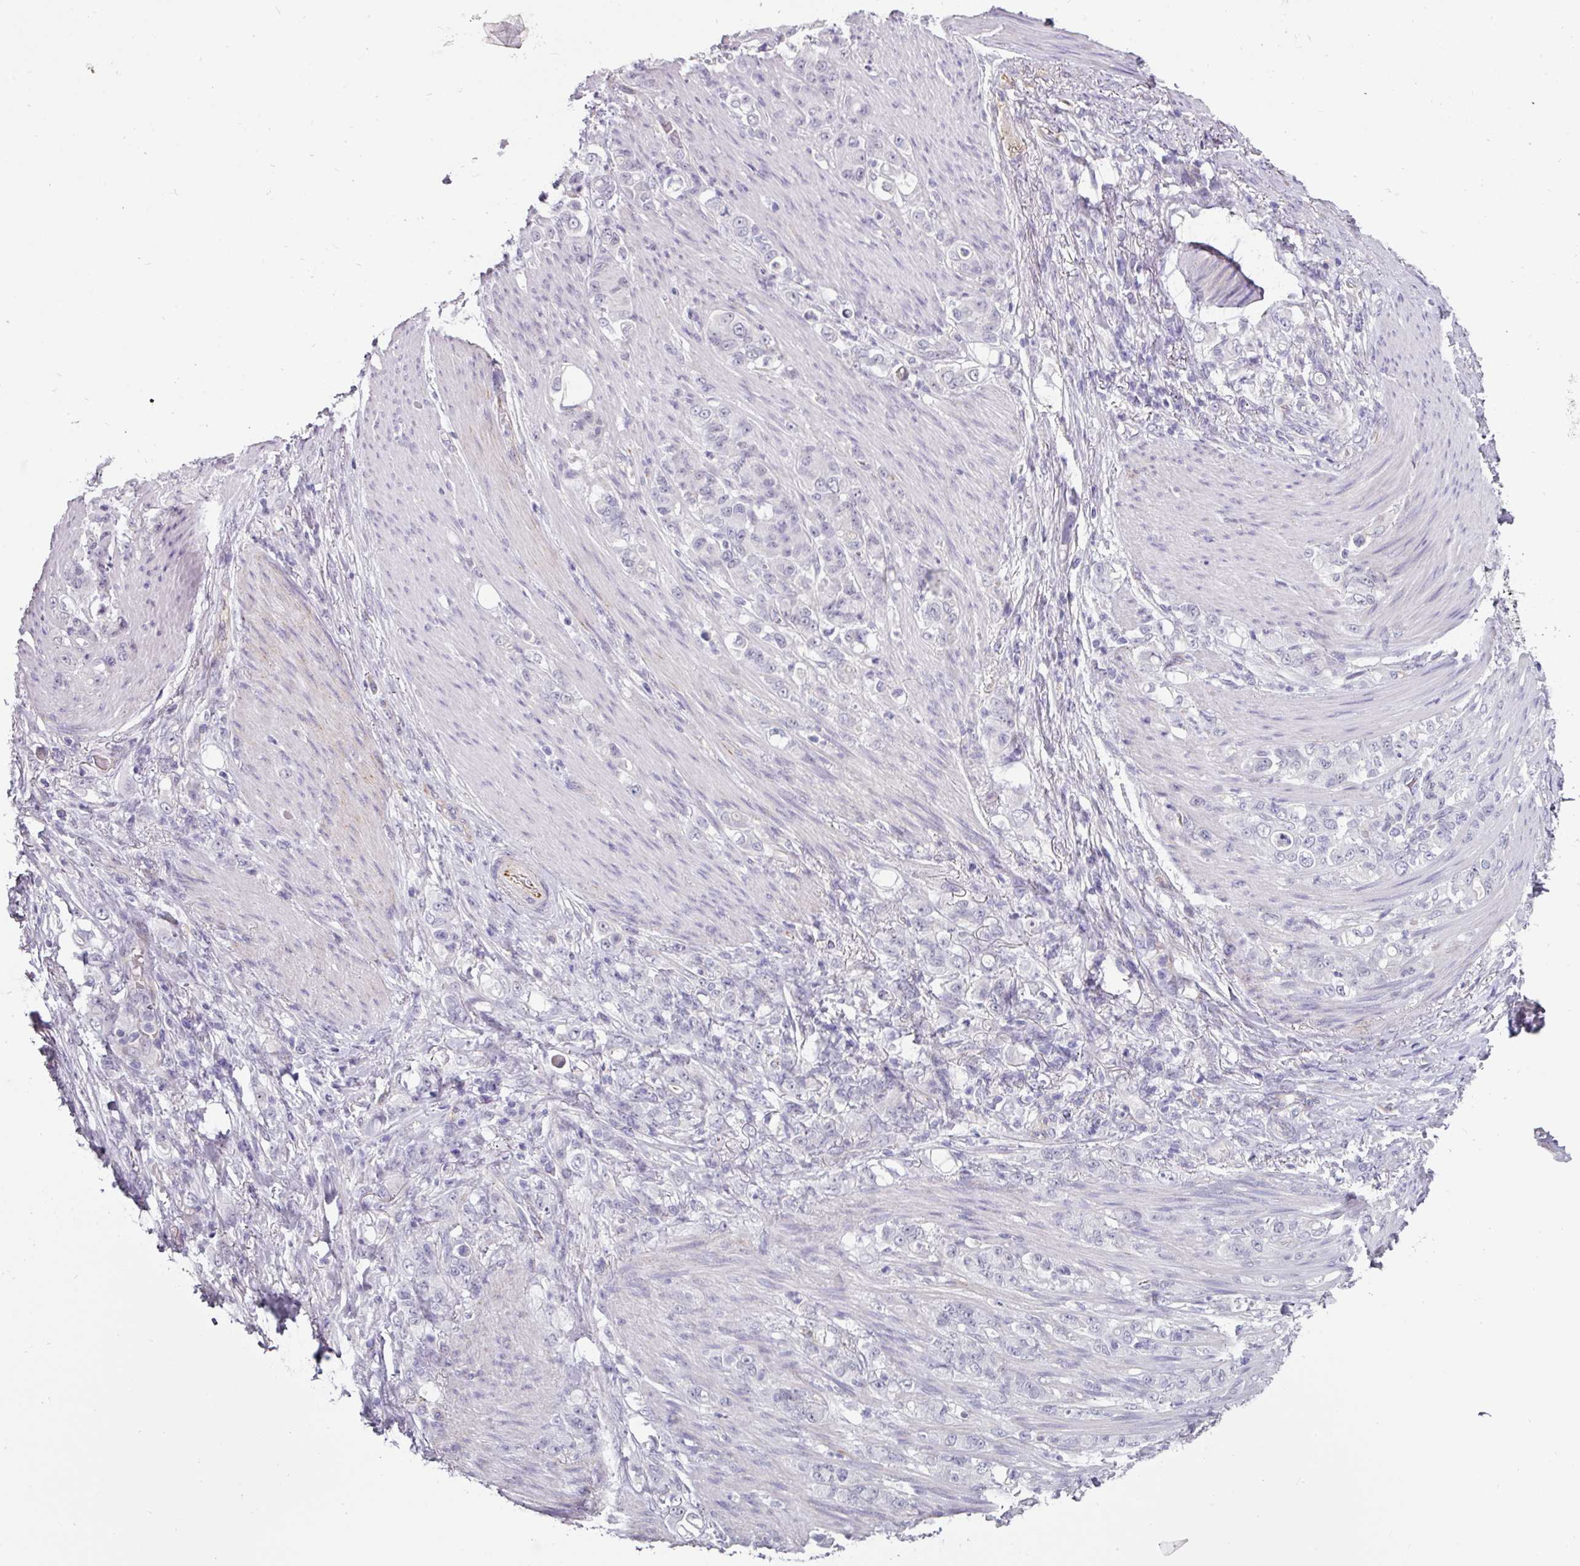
{"staining": {"intensity": "negative", "quantity": "none", "location": "none"}, "tissue": "stomach cancer", "cell_type": "Tumor cells", "image_type": "cancer", "snomed": [{"axis": "morphology", "description": "Adenocarcinoma, NOS"}, {"axis": "topography", "description": "Stomach"}], "caption": "Protein analysis of stomach cancer reveals no significant expression in tumor cells. (DAB (3,3'-diaminobenzidine) immunohistochemistry with hematoxylin counter stain).", "gene": "EYA3", "patient": {"sex": "female", "age": 79}}